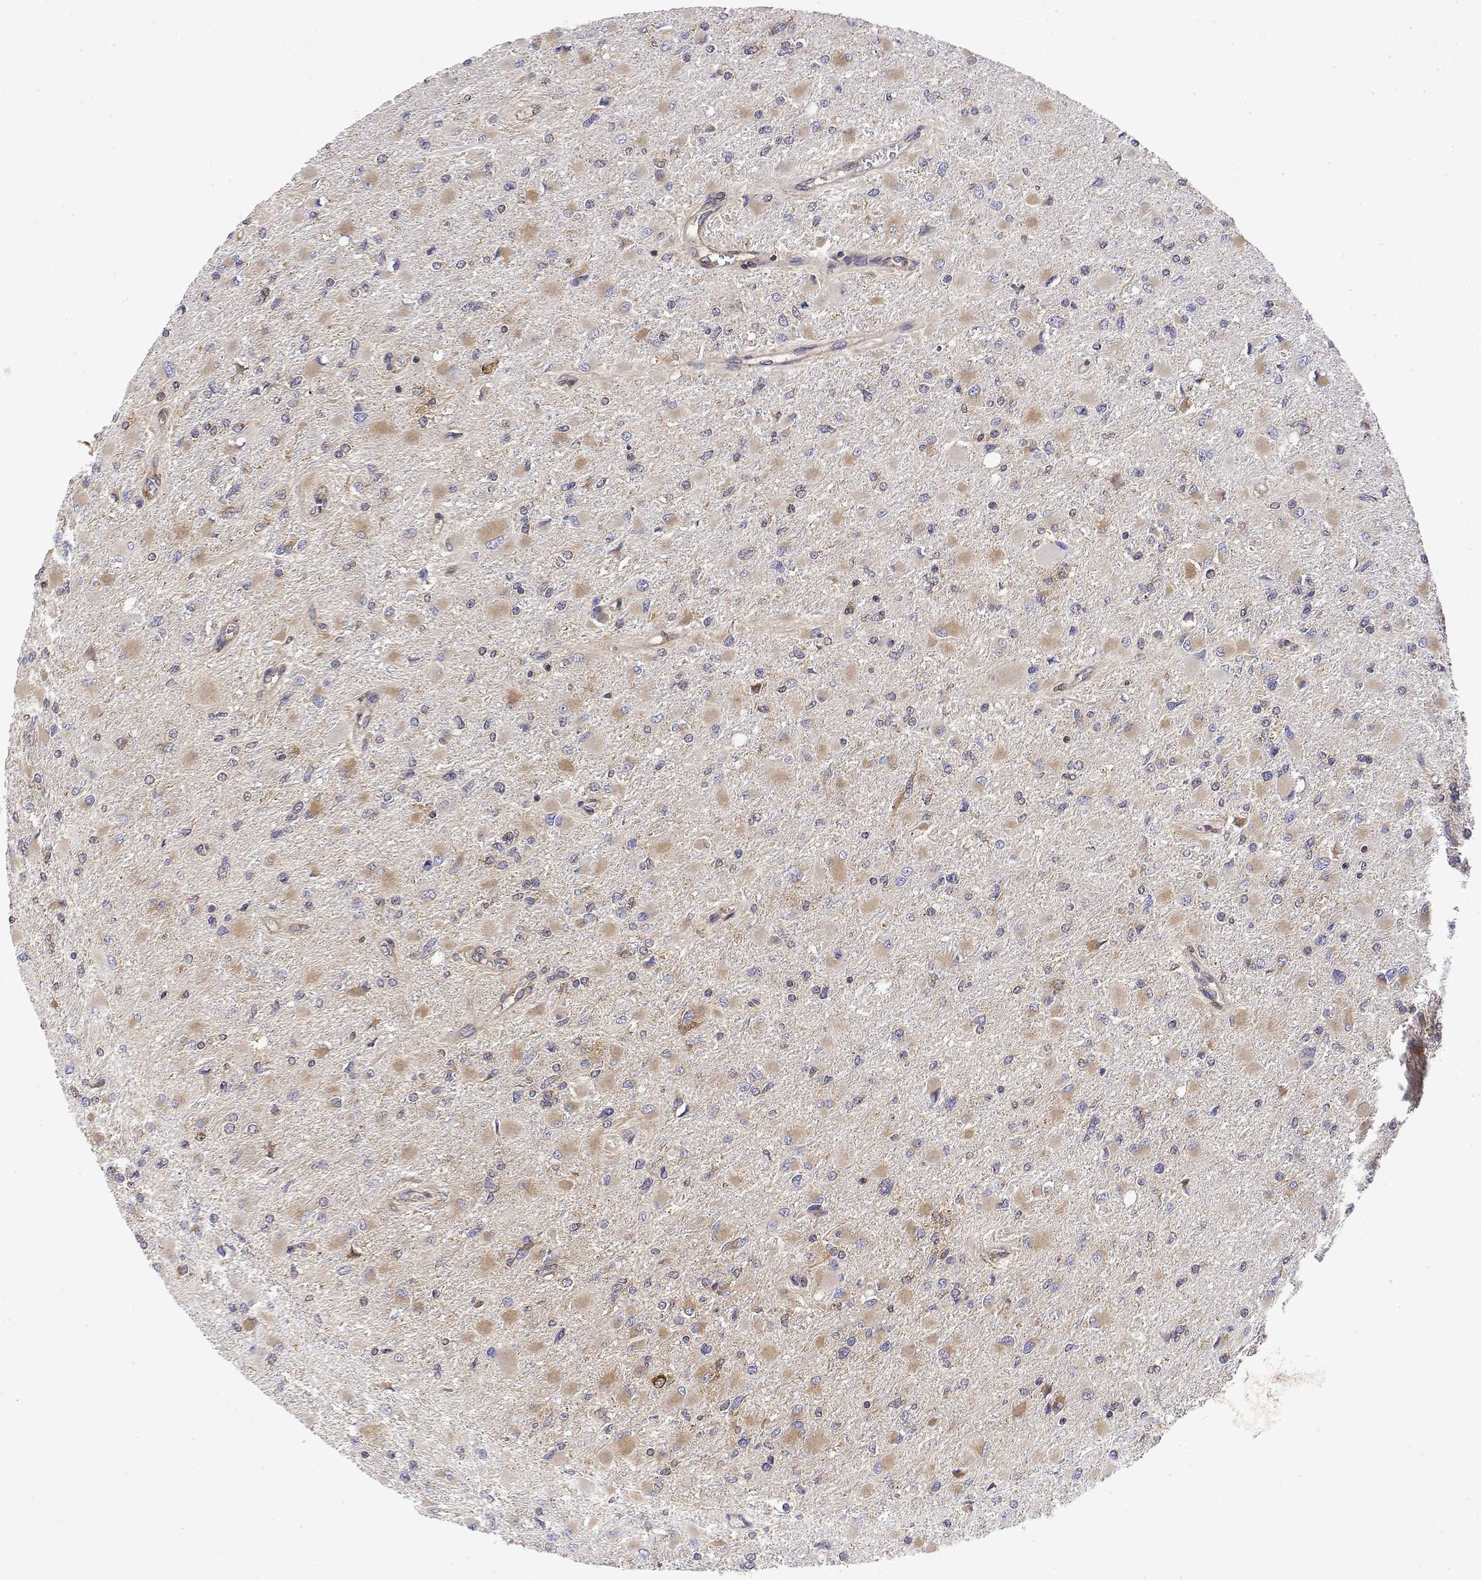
{"staining": {"intensity": "weak", "quantity": "<25%", "location": "cytoplasmic/membranous"}, "tissue": "glioma", "cell_type": "Tumor cells", "image_type": "cancer", "snomed": [{"axis": "morphology", "description": "Glioma, malignant, High grade"}, {"axis": "topography", "description": "Cerebral cortex"}], "caption": "Immunohistochemistry micrograph of neoplastic tissue: malignant glioma (high-grade) stained with DAB (3,3'-diaminobenzidine) shows no significant protein staining in tumor cells.", "gene": "EEF1G", "patient": {"sex": "female", "age": 36}}